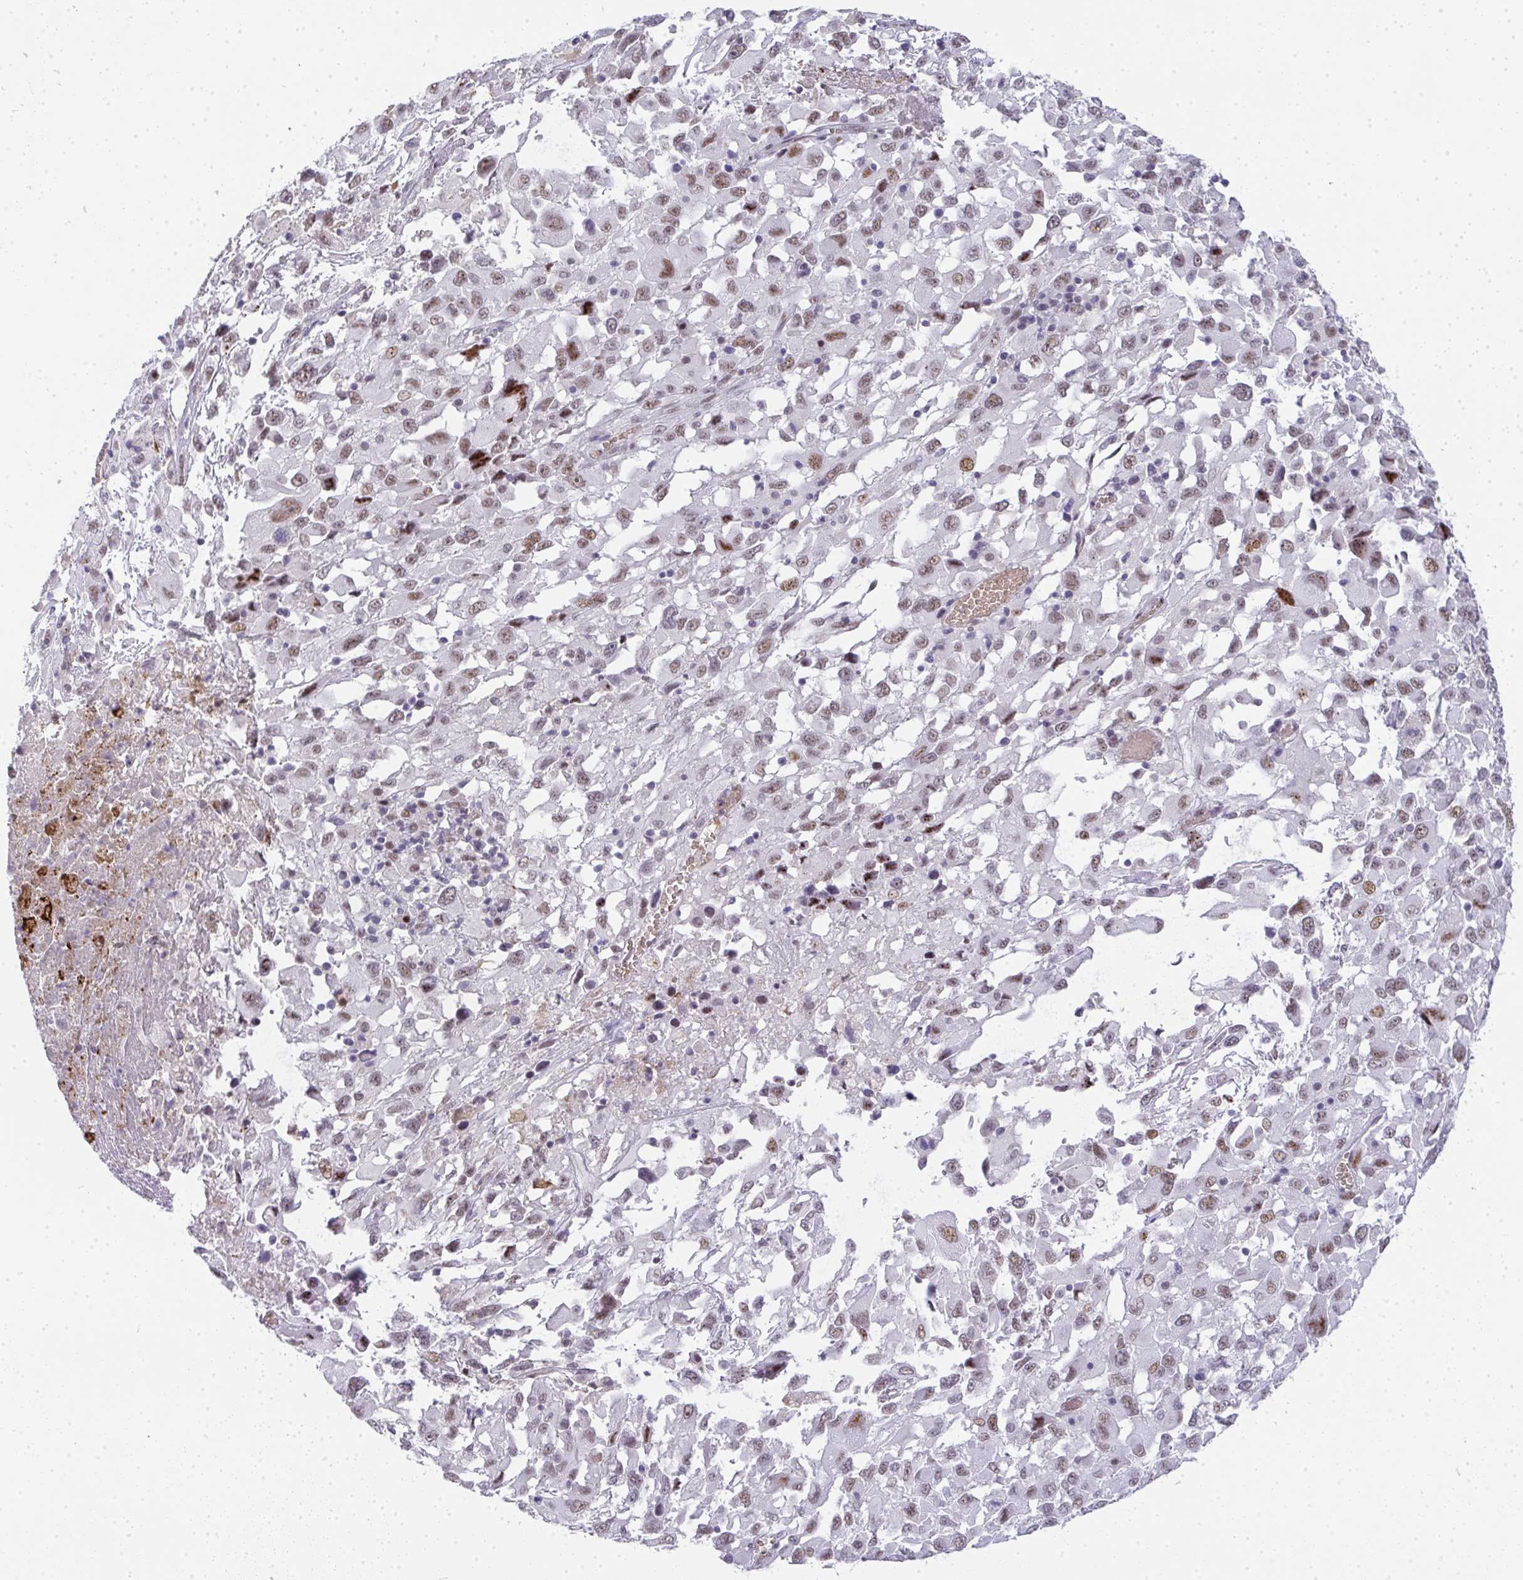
{"staining": {"intensity": "moderate", "quantity": ">75%", "location": "nuclear"}, "tissue": "melanoma", "cell_type": "Tumor cells", "image_type": "cancer", "snomed": [{"axis": "morphology", "description": "Malignant melanoma, Metastatic site"}, {"axis": "topography", "description": "Soft tissue"}], "caption": "This is an image of immunohistochemistry staining of melanoma, which shows moderate positivity in the nuclear of tumor cells.", "gene": "TNMD", "patient": {"sex": "male", "age": 50}}